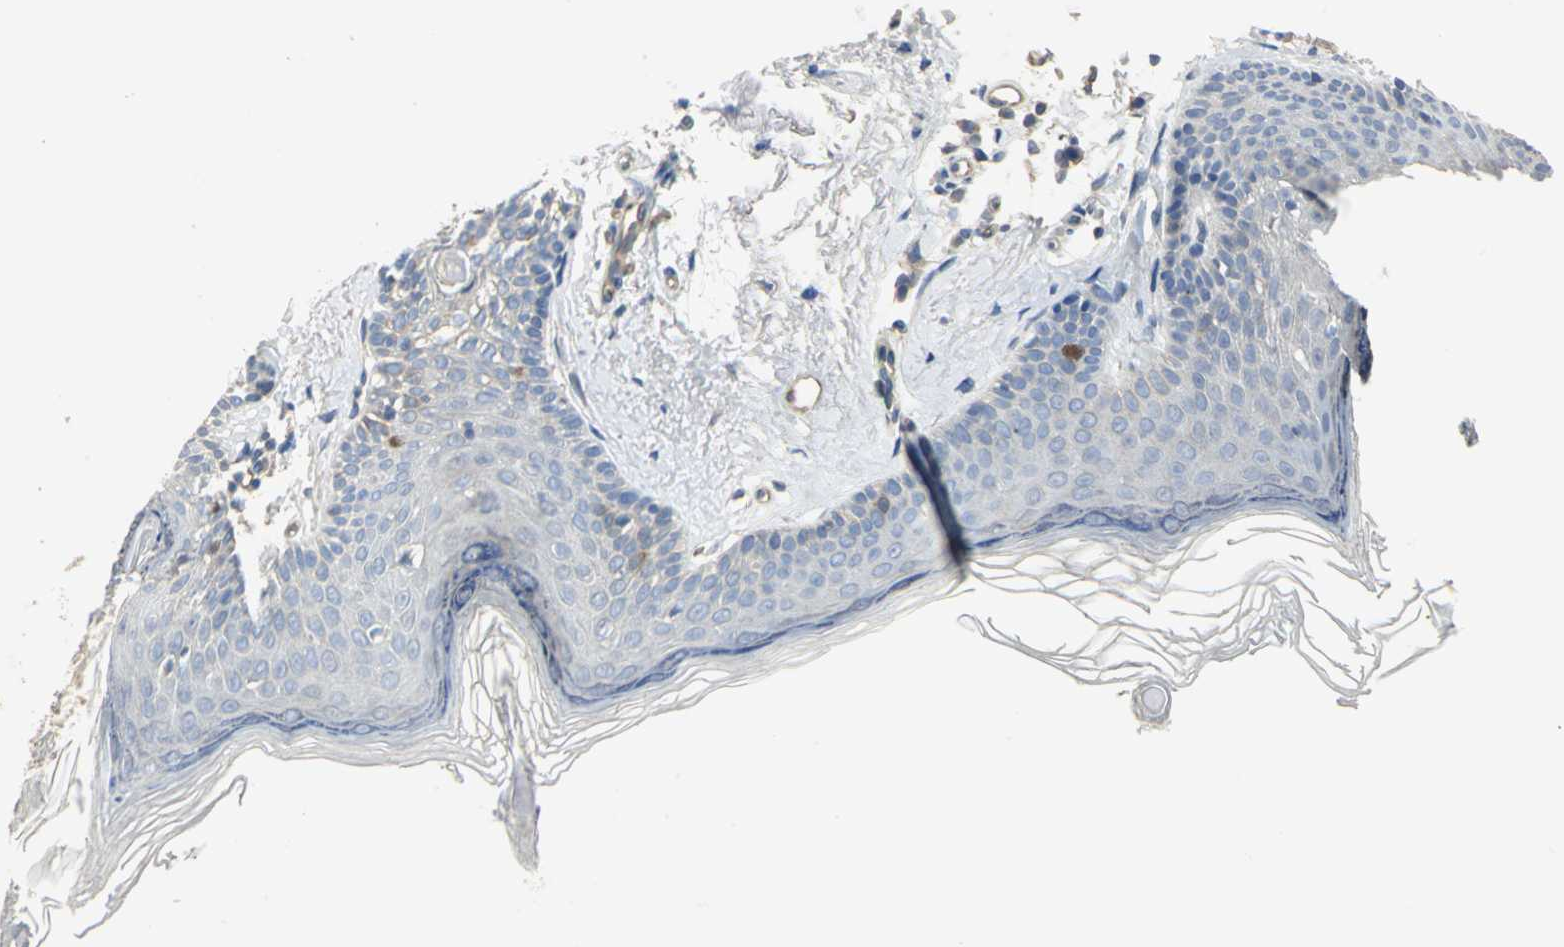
{"staining": {"intensity": "moderate", "quantity": "<25%", "location": "cytoplasmic/membranous"}, "tissue": "skin cancer", "cell_type": "Tumor cells", "image_type": "cancer", "snomed": [{"axis": "morphology", "description": "Normal tissue, NOS"}, {"axis": "morphology", "description": "Basal cell carcinoma"}, {"axis": "topography", "description": "Skin"}], "caption": "This is a micrograph of immunohistochemistry (IHC) staining of skin basal cell carcinoma, which shows moderate staining in the cytoplasmic/membranous of tumor cells.", "gene": "DLGAP5", "patient": {"sex": "female", "age": 69}}